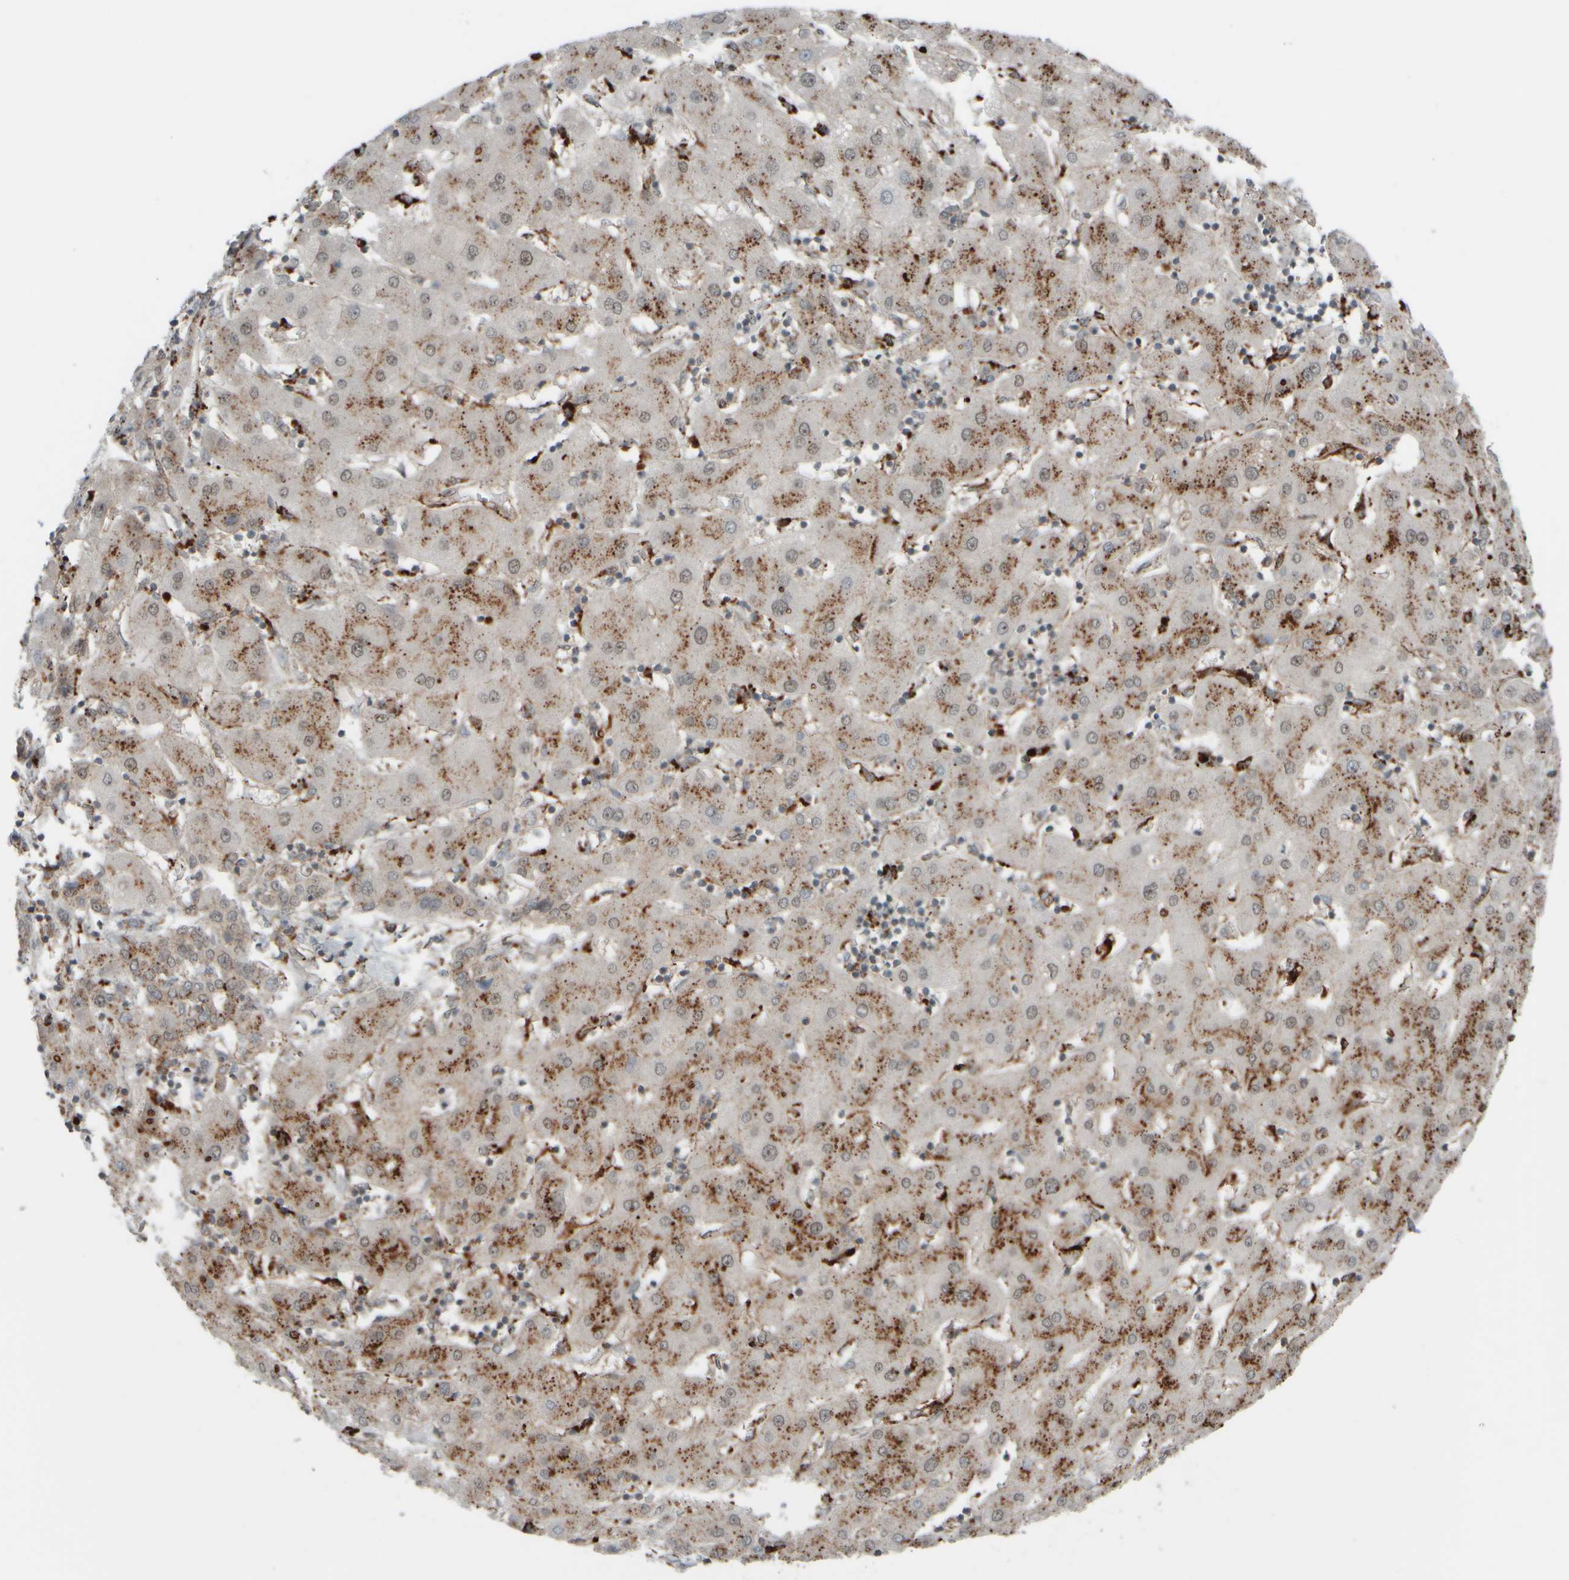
{"staining": {"intensity": "weak", "quantity": ">75%", "location": "cytoplasmic/membranous"}, "tissue": "liver cancer", "cell_type": "Tumor cells", "image_type": "cancer", "snomed": [{"axis": "morphology", "description": "Carcinoma, Hepatocellular, NOS"}, {"axis": "topography", "description": "Liver"}], "caption": "Protein analysis of liver cancer (hepatocellular carcinoma) tissue demonstrates weak cytoplasmic/membranous positivity in approximately >75% of tumor cells. The protein of interest is shown in brown color, while the nuclei are stained blue.", "gene": "GIGYF1", "patient": {"sex": "male", "age": 65}}